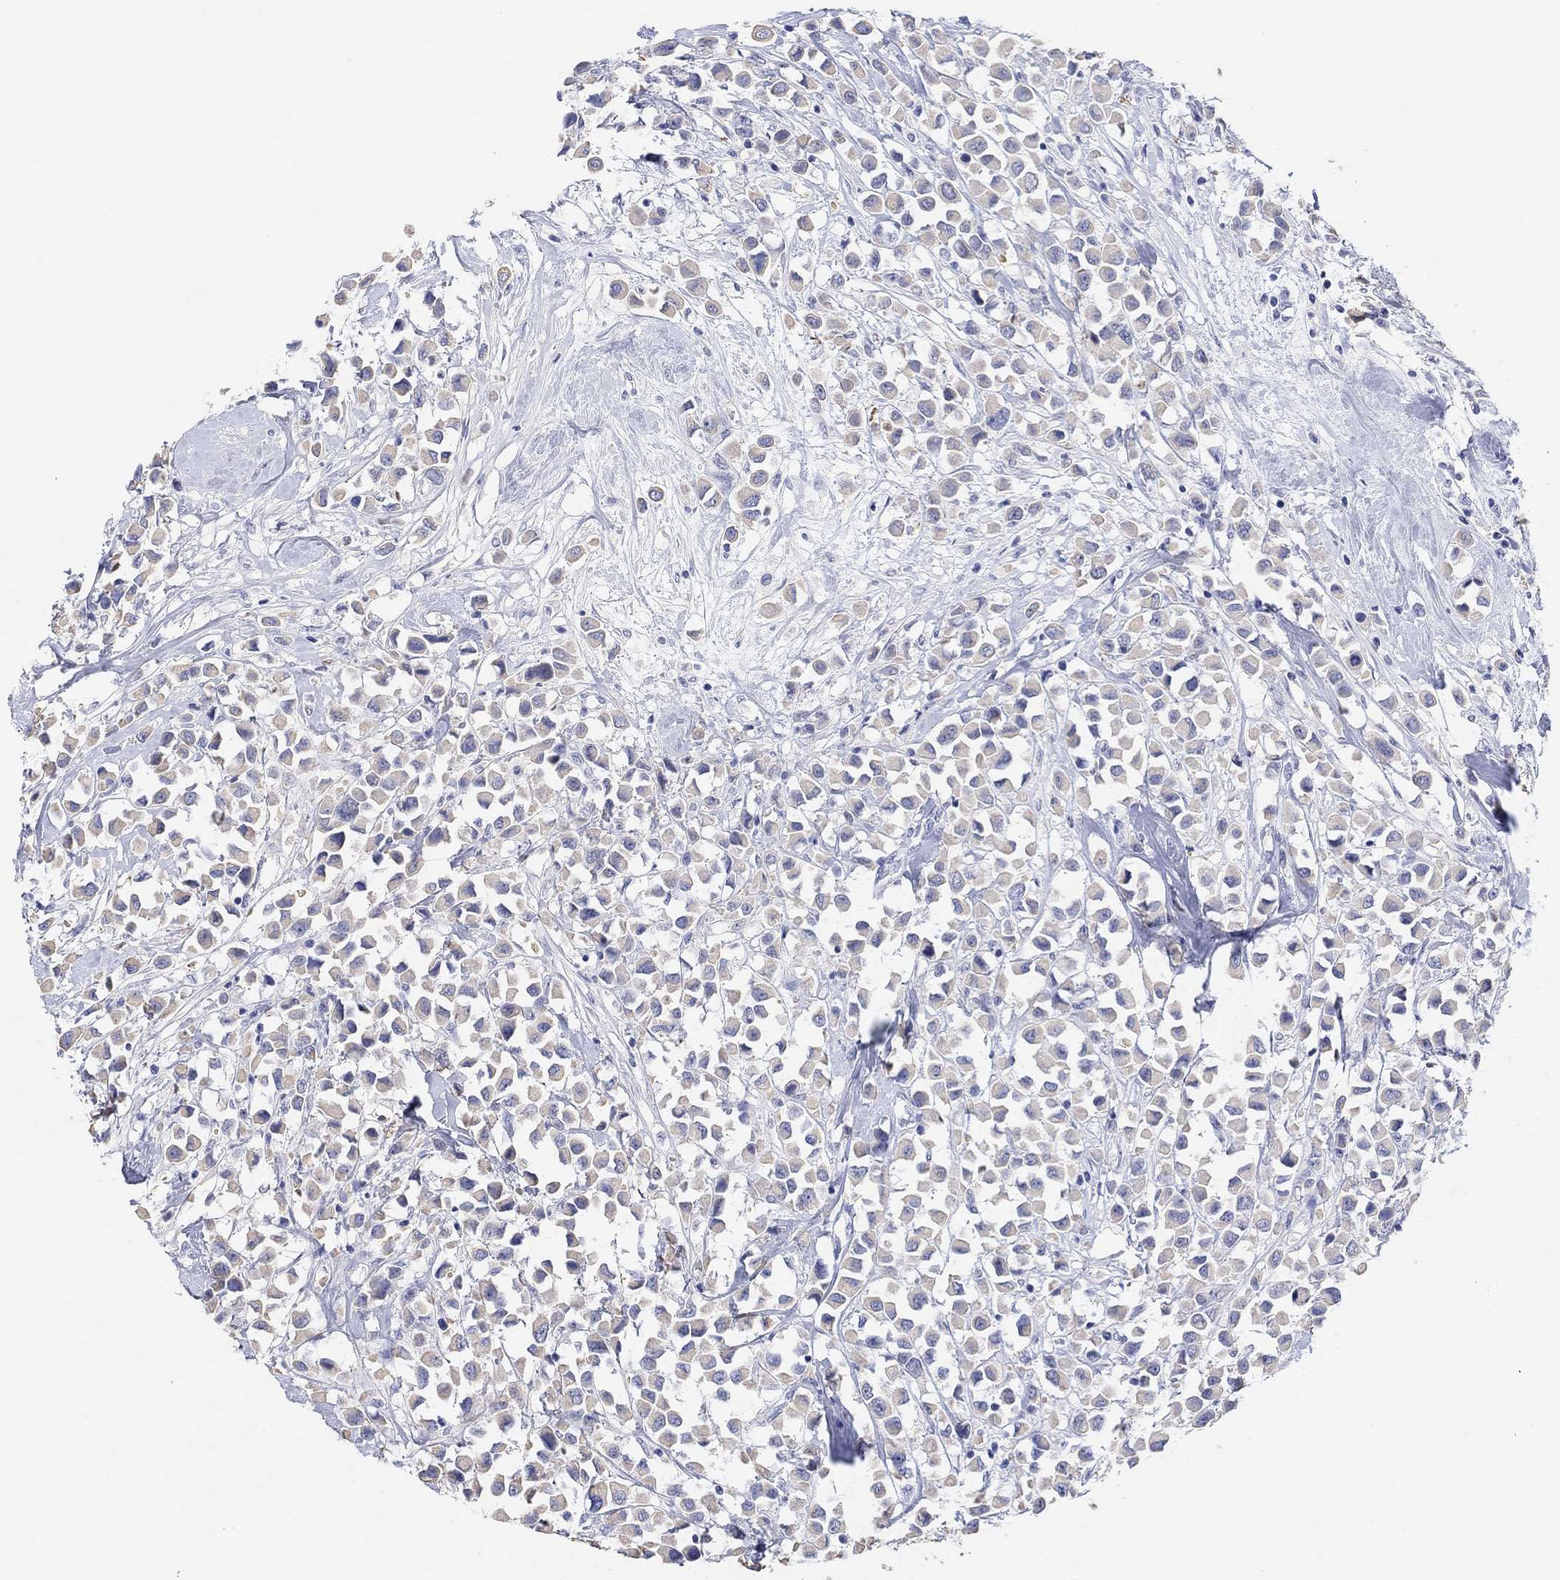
{"staining": {"intensity": "weak", "quantity": "<25%", "location": "cytoplasmic/membranous"}, "tissue": "breast cancer", "cell_type": "Tumor cells", "image_type": "cancer", "snomed": [{"axis": "morphology", "description": "Duct carcinoma"}, {"axis": "topography", "description": "Breast"}], "caption": "Infiltrating ductal carcinoma (breast) was stained to show a protein in brown. There is no significant positivity in tumor cells. (Stains: DAB (3,3'-diaminobenzidine) immunohistochemistry with hematoxylin counter stain, Microscopy: brightfield microscopy at high magnification).", "gene": "TYR", "patient": {"sex": "female", "age": 61}}